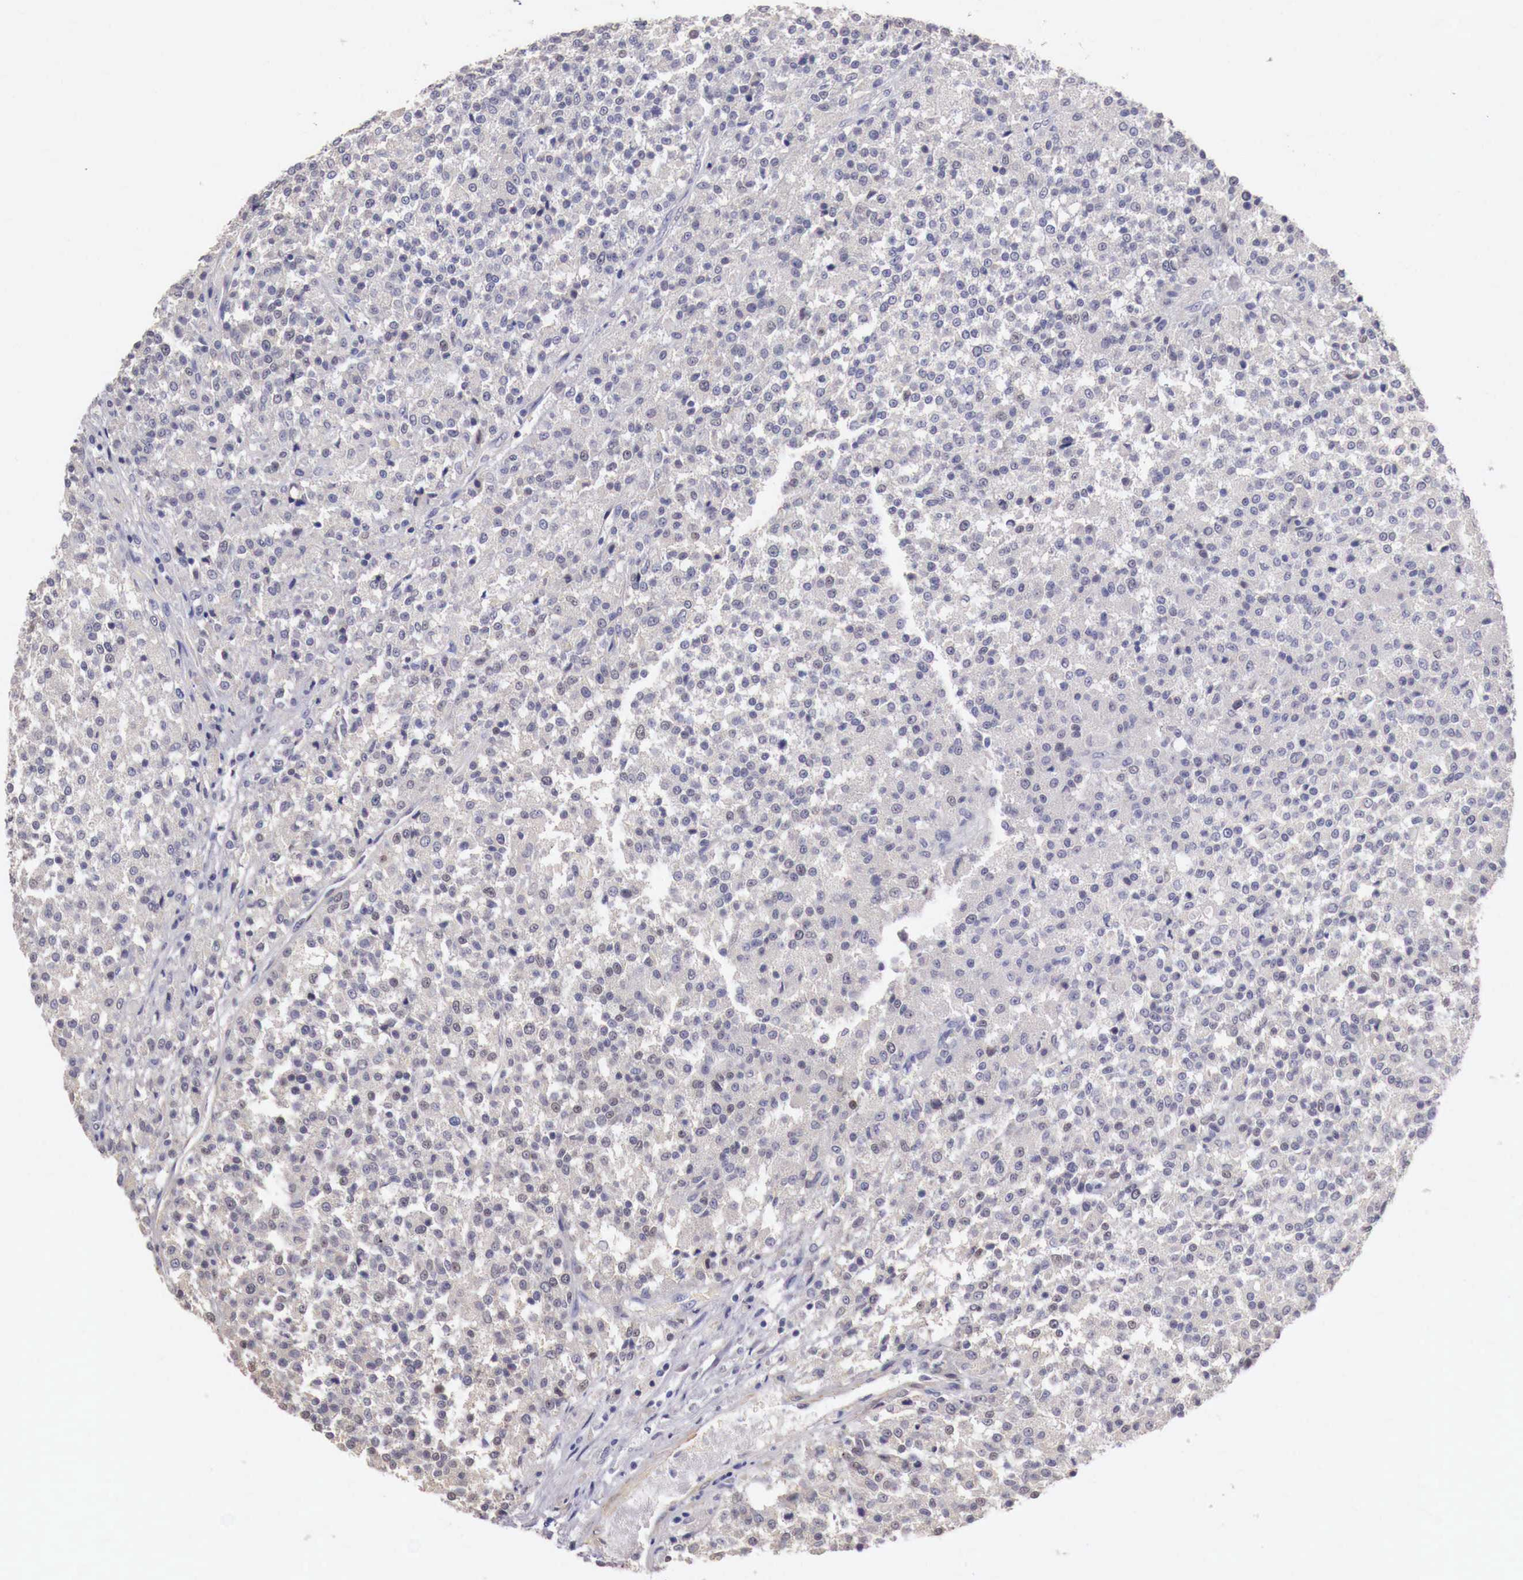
{"staining": {"intensity": "negative", "quantity": "none", "location": "none"}, "tissue": "testis cancer", "cell_type": "Tumor cells", "image_type": "cancer", "snomed": [{"axis": "morphology", "description": "Seminoma, NOS"}, {"axis": "topography", "description": "Testis"}], "caption": "Immunohistochemical staining of human seminoma (testis) reveals no significant positivity in tumor cells. Brightfield microscopy of immunohistochemistry (IHC) stained with DAB (brown) and hematoxylin (blue), captured at high magnification.", "gene": "ENOX2", "patient": {"sex": "male", "age": 59}}